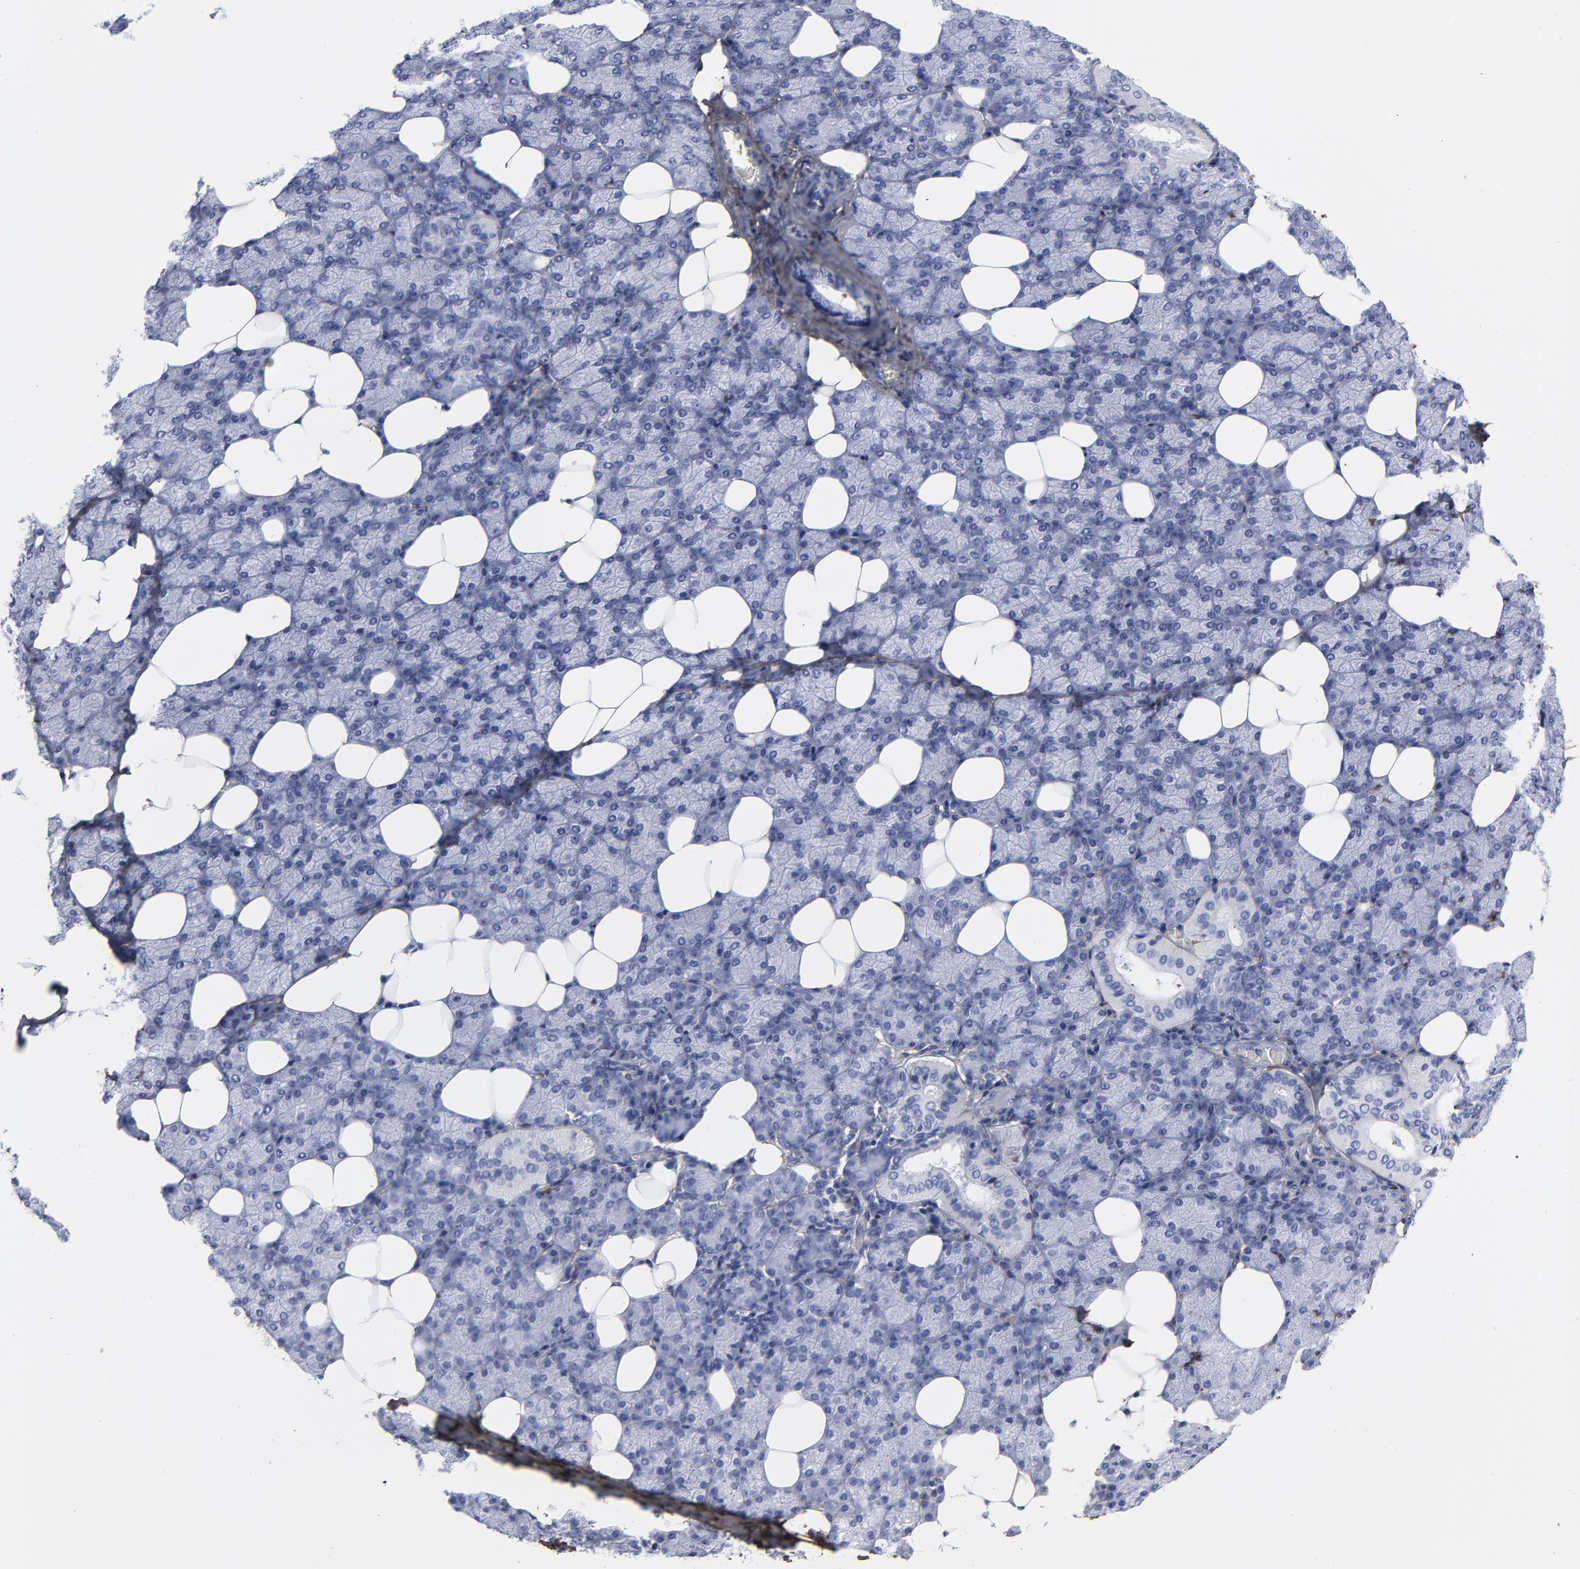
{"staining": {"intensity": "negative", "quantity": "none", "location": "none"}, "tissue": "salivary gland", "cell_type": "Glandular cells", "image_type": "normal", "snomed": [{"axis": "morphology", "description": "Normal tissue, NOS"}, {"axis": "topography", "description": "Lymph node"}, {"axis": "topography", "description": "Salivary gland"}], "caption": "The IHC micrograph has no significant staining in glandular cells of salivary gland. Brightfield microscopy of immunohistochemistry (IHC) stained with DAB (3,3'-diaminobenzidine) (brown) and hematoxylin (blue), captured at high magnification.", "gene": "DCN", "patient": {"sex": "male", "age": 8}}